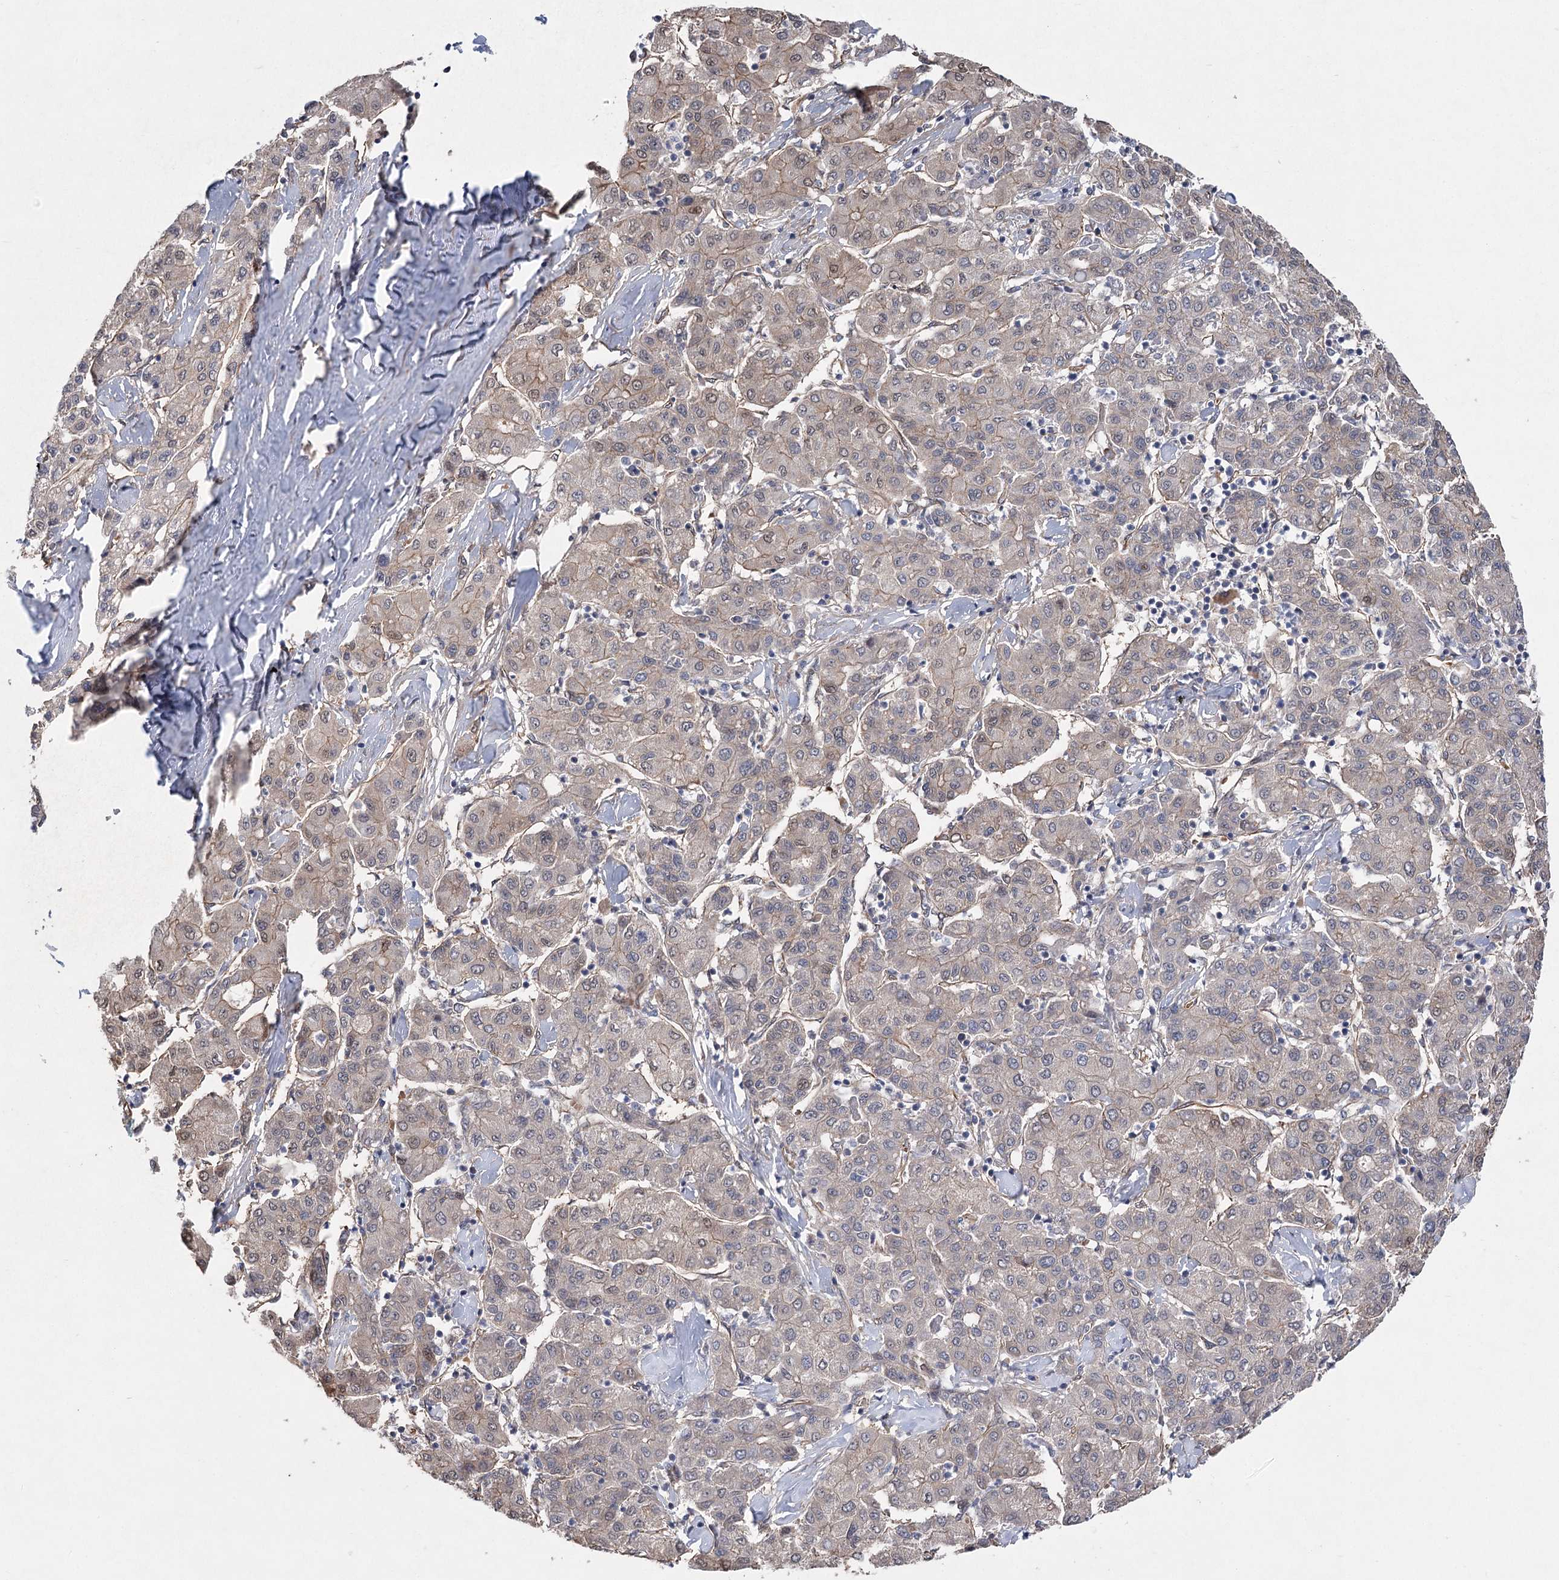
{"staining": {"intensity": "moderate", "quantity": "<25%", "location": "cytoplasmic/membranous"}, "tissue": "liver cancer", "cell_type": "Tumor cells", "image_type": "cancer", "snomed": [{"axis": "morphology", "description": "Carcinoma, Hepatocellular, NOS"}, {"axis": "topography", "description": "Liver"}], "caption": "Liver cancer was stained to show a protein in brown. There is low levels of moderate cytoplasmic/membranous positivity in approximately <25% of tumor cells. The protein is stained brown, and the nuclei are stained in blue (DAB IHC with brightfield microscopy, high magnification).", "gene": "RWDD4", "patient": {"sex": "male", "age": 65}}